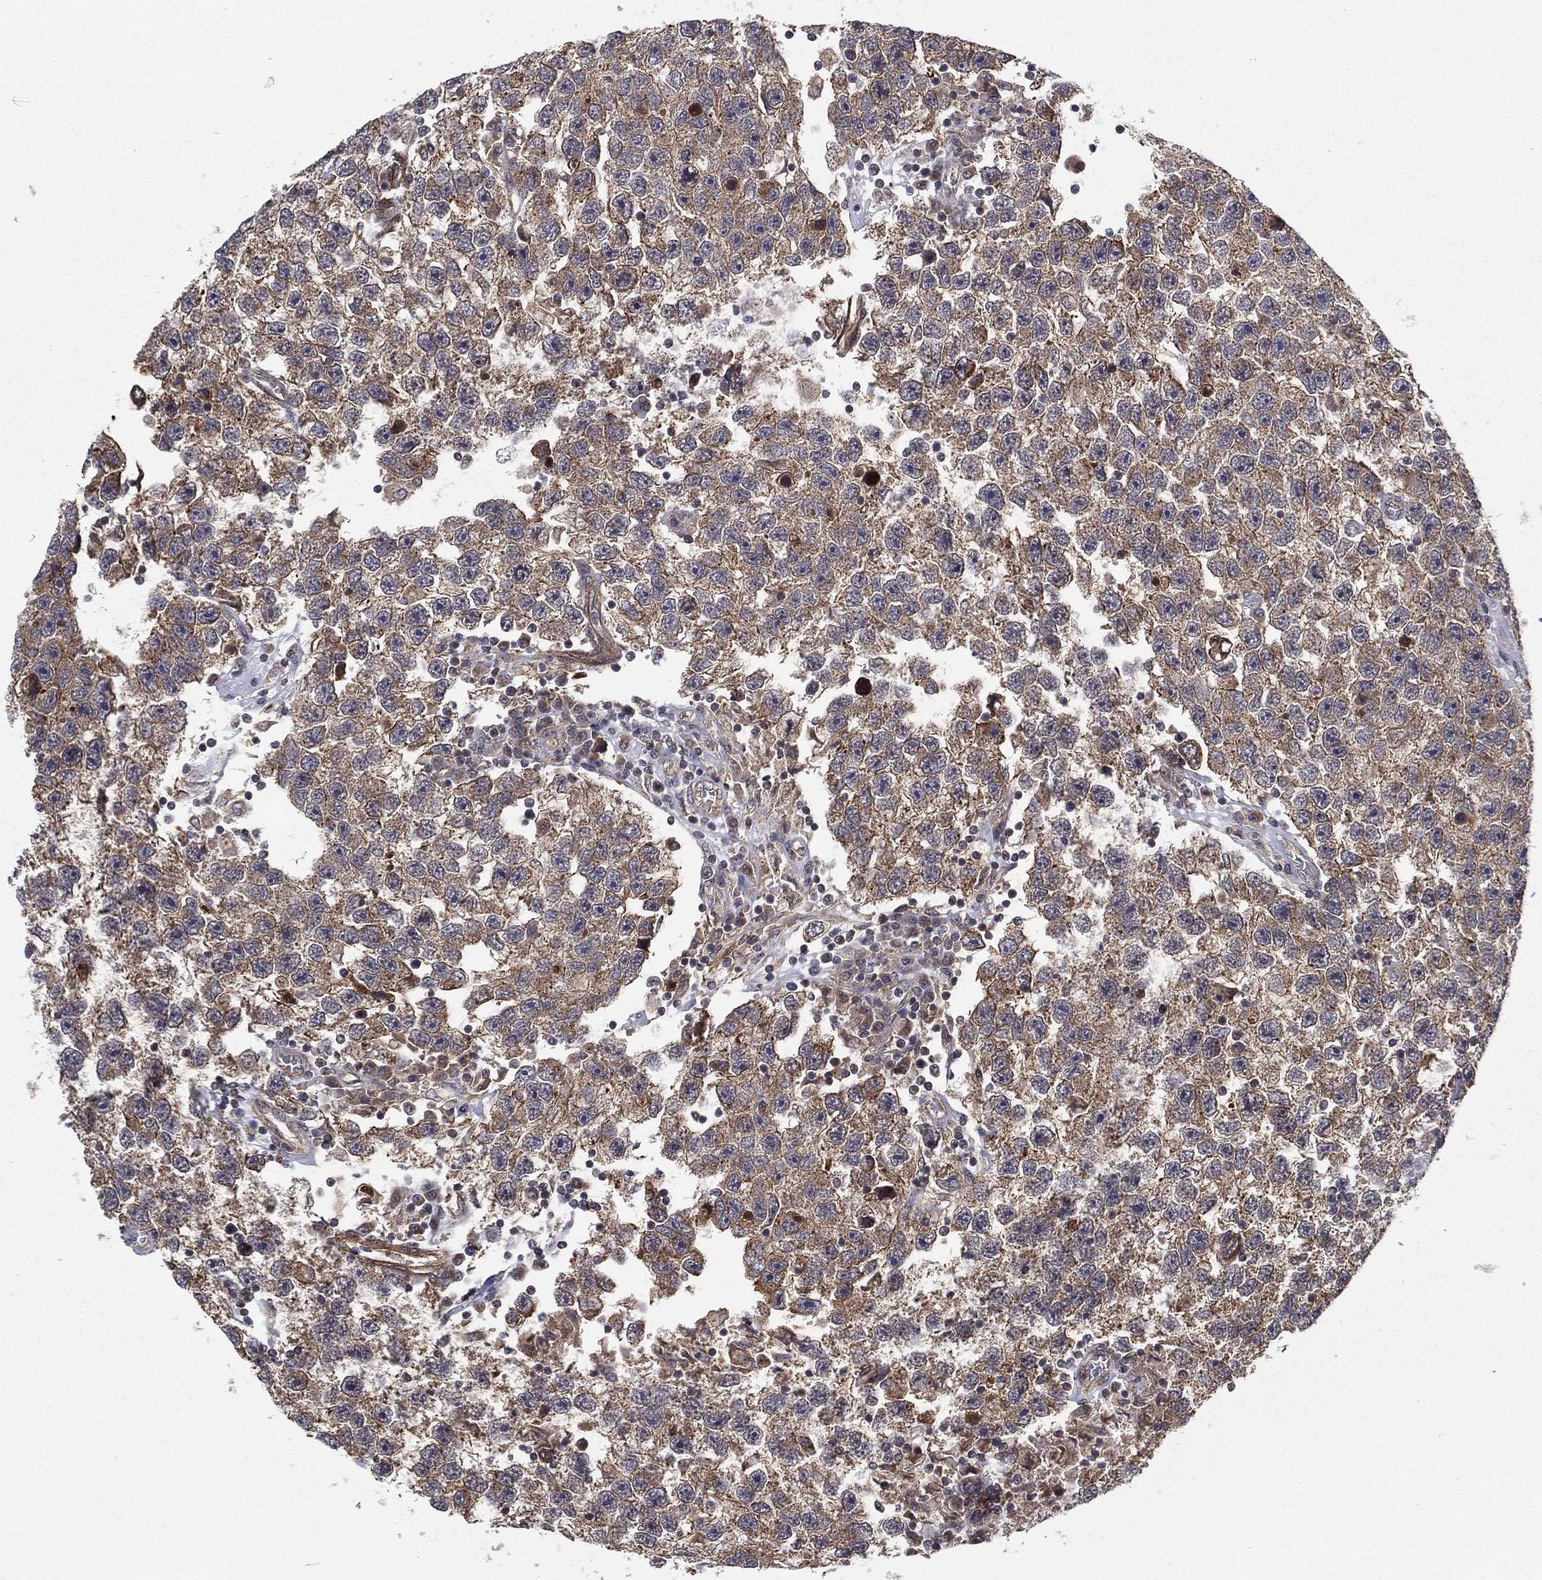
{"staining": {"intensity": "moderate", "quantity": "25%-75%", "location": "cytoplasmic/membranous"}, "tissue": "testis cancer", "cell_type": "Tumor cells", "image_type": "cancer", "snomed": [{"axis": "morphology", "description": "Seminoma, NOS"}, {"axis": "topography", "description": "Testis"}], "caption": "IHC (DAB) staining of testis cancer (seminoma) displays moderate cytoplasmic/membranous protein staining in approximately 25%-75% of tumor cells. (brown staining indicates protein expression, while blue staining denotes nuclei).", "gene": "UACA", "patient": {"sex": "male", "age": 26}}